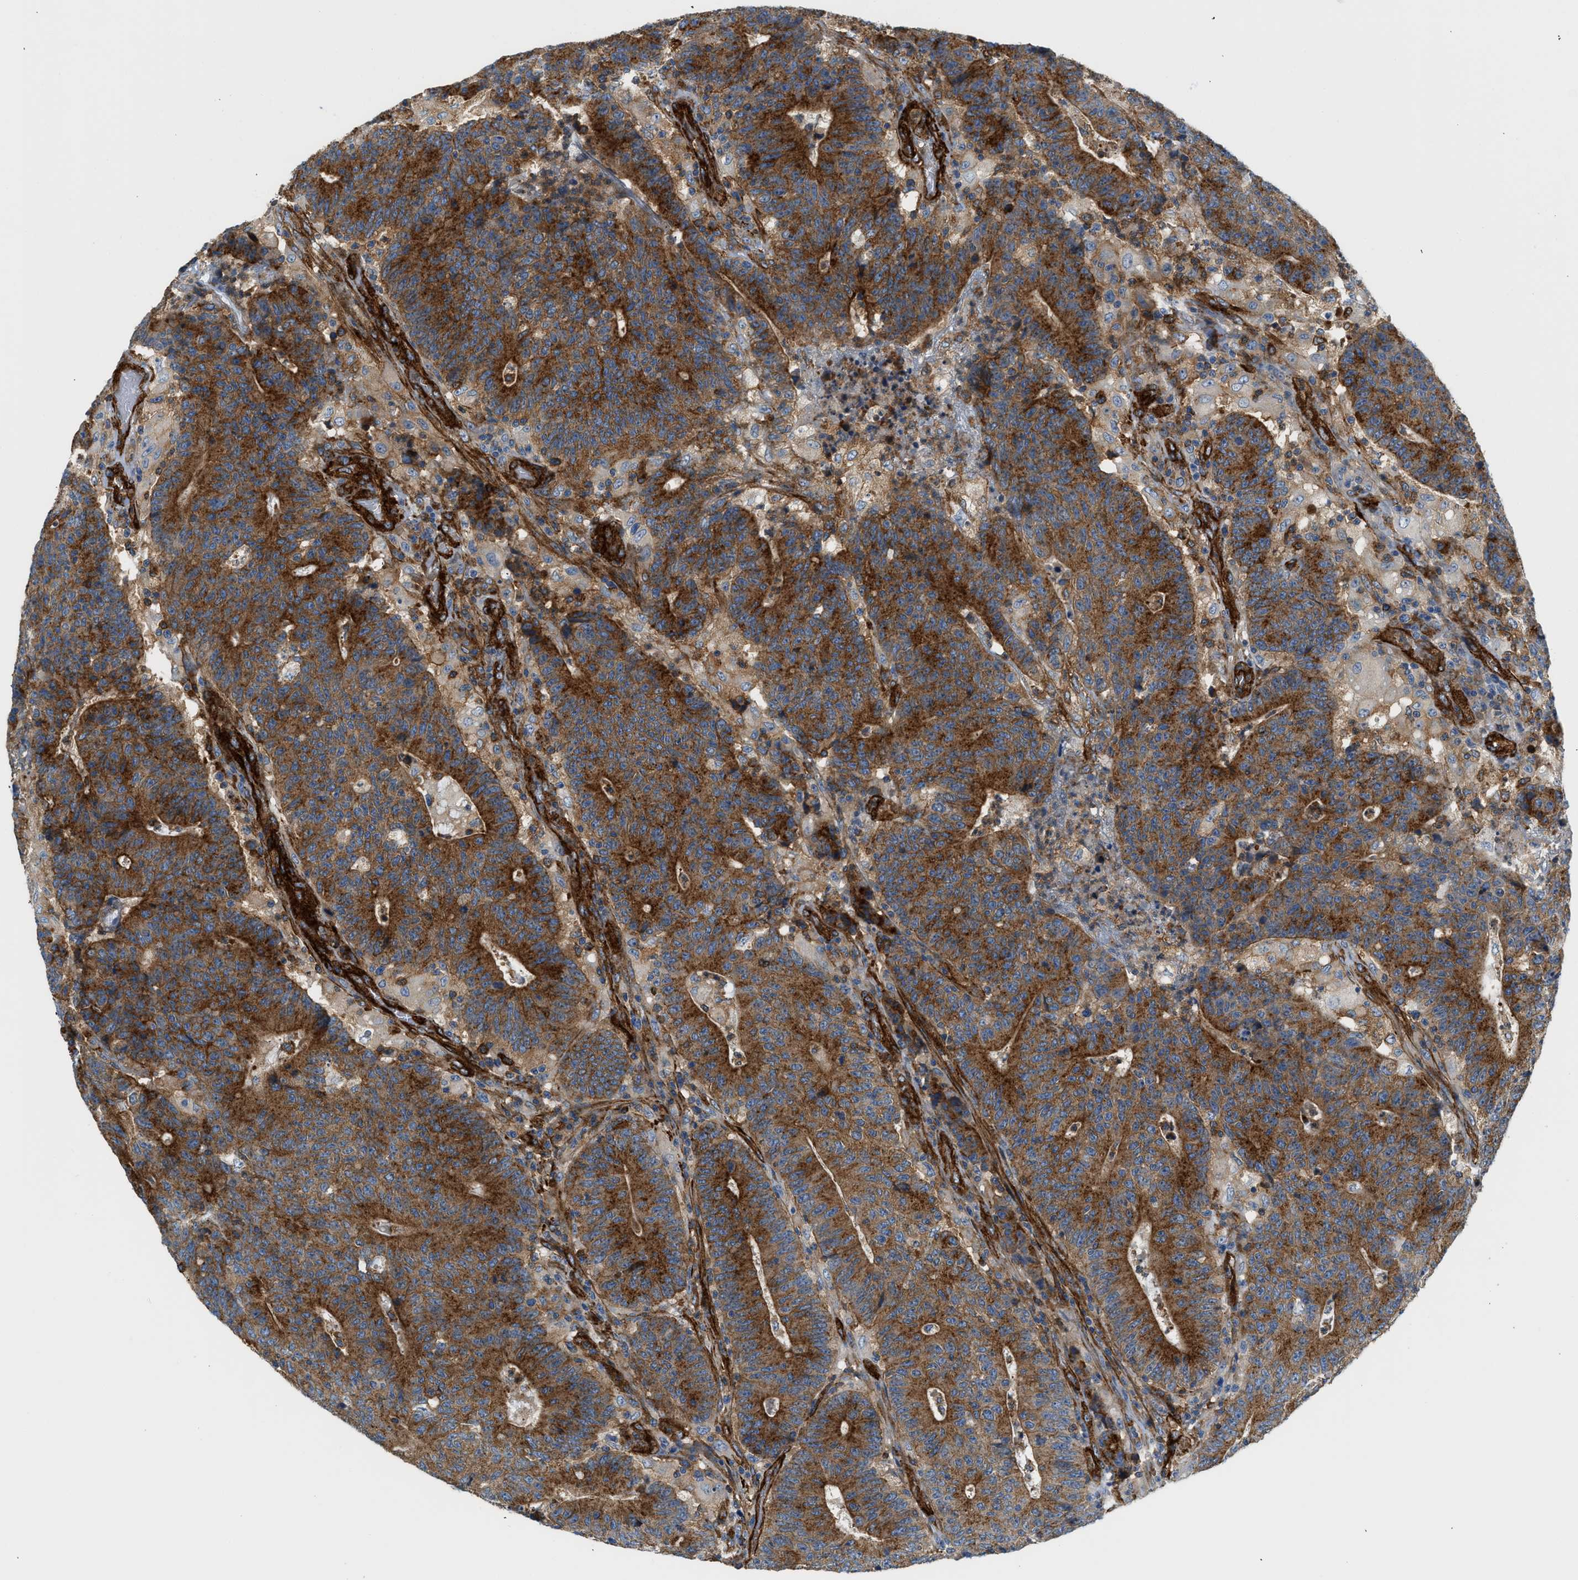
{"staining": {"intensity": "strong", "quantity": ">75%", "location": "cytoplasmic/membranous"}, "tissue": "colorectal cancer", "cell_type": "Tumor cells", "image_type": "cancer", "snomed": [{"axis": "morphology", "description": "Normal tissue, NOS"}, {"axis": "morphology", "description": "Adenocarcinoma, NOS"}, {"axis": "topography", "description": "Colon"}], "caption": "Brown immunohistochemical staining in human colorectal adenocarcinoma reveals strong cytoplasmic/membranous expression in approximately >75% of tumor cells.", "gene": "HIP1", "patient": {"sex": "female", "age": 75}}